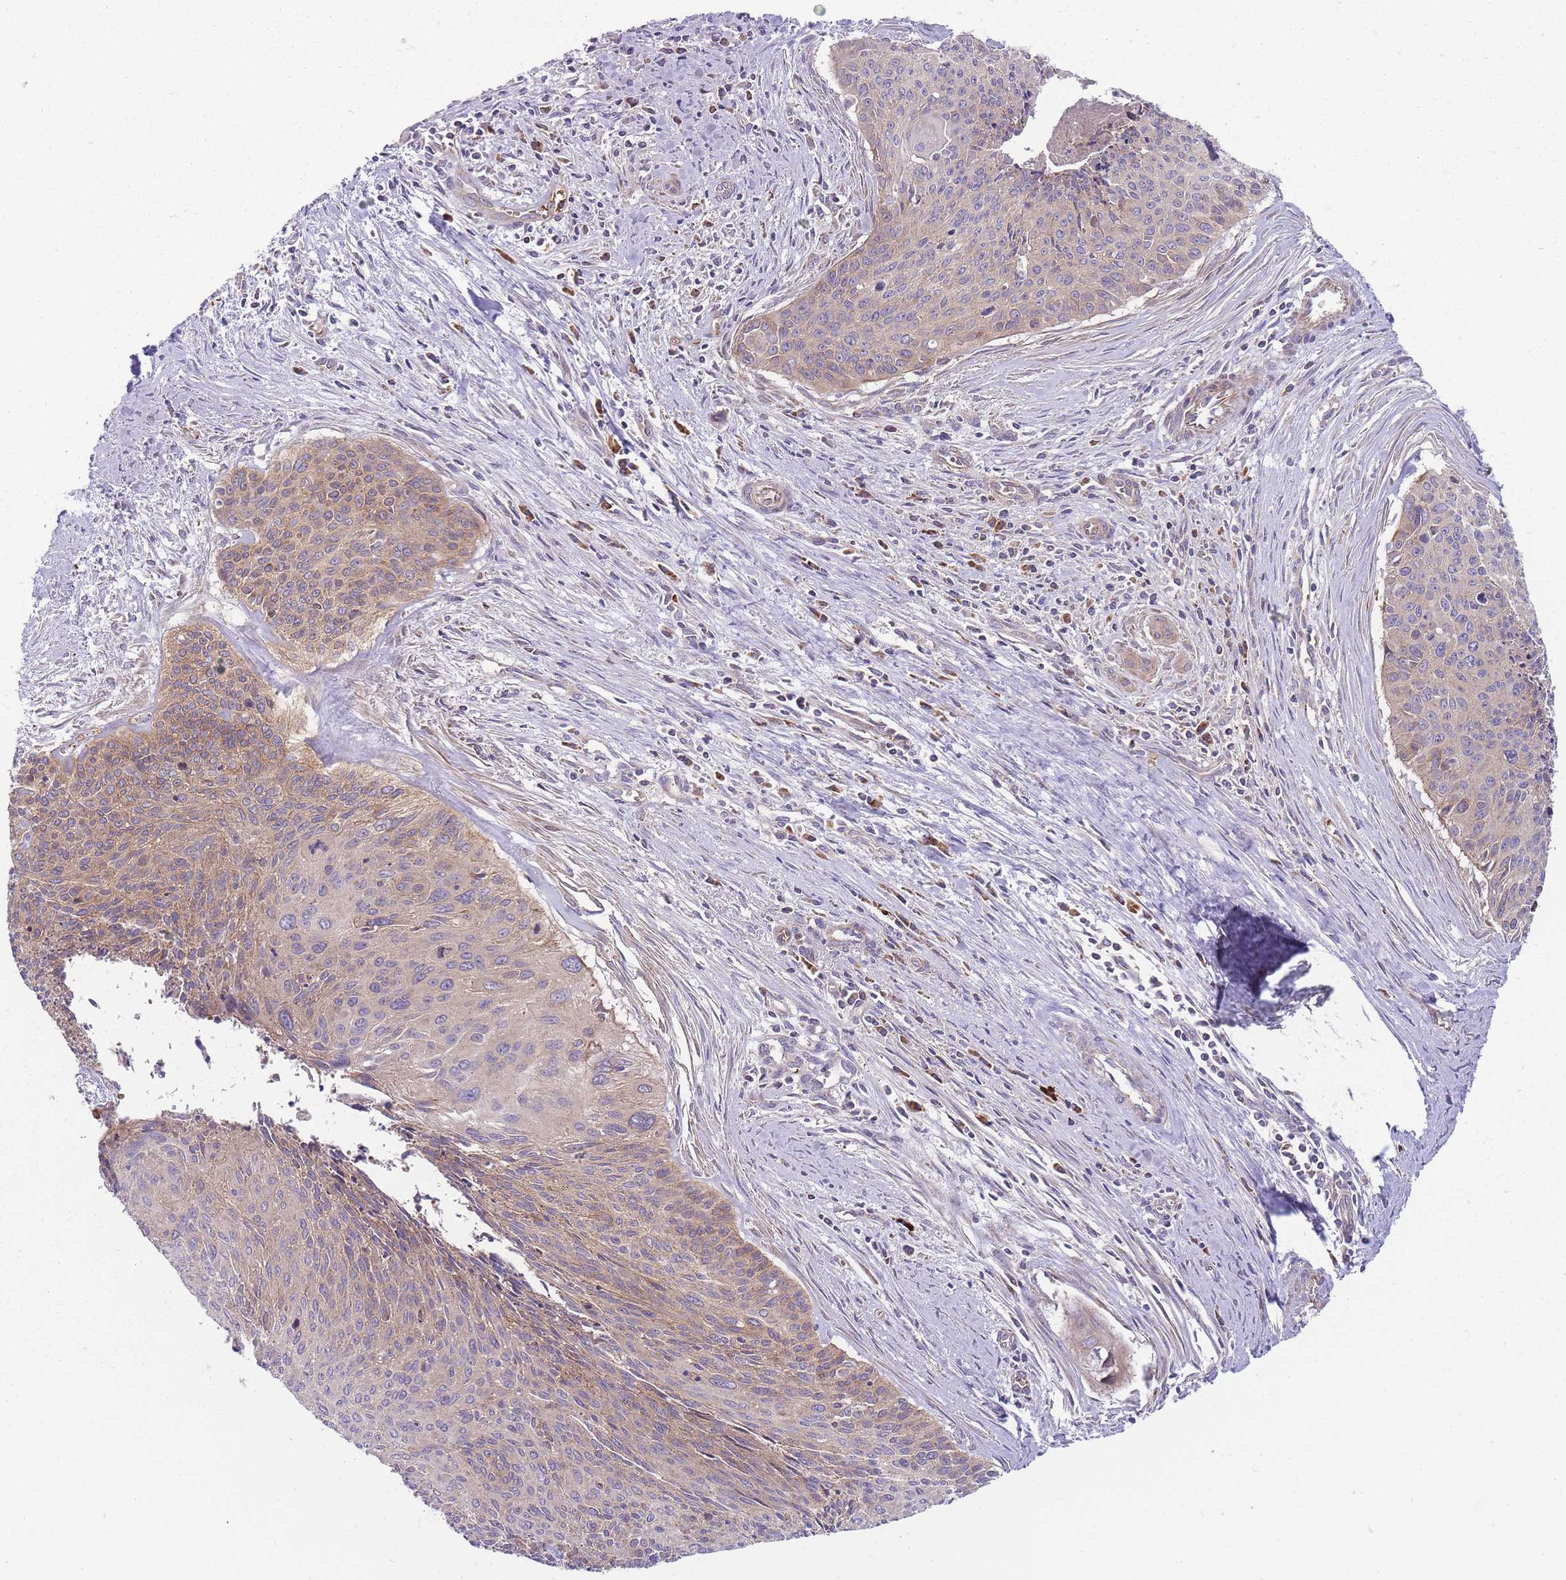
{"staining": {"intensity": "weak", "quantity": "25%-75%", "location": "cytoplasmic/membranous"}, "tissue": "cervical cancer", "cell_type": "Tumor cells", "image_type": "cancer", "snomed": [{"axis": "morphology", "description": "Squamous cell carcinoma, NOS"}, {"axis": "topography", "description": "Cervix"}], "caption": "Immunohistochemical staining of human squamous cell carcinoma (cervical) exhibits low levels of weak cytoplasmic/membranous protein staining in about 25%-75% of tumor cells.", "gene": "ANKRD10", "patient": {"sex": "female", "age": 55}}